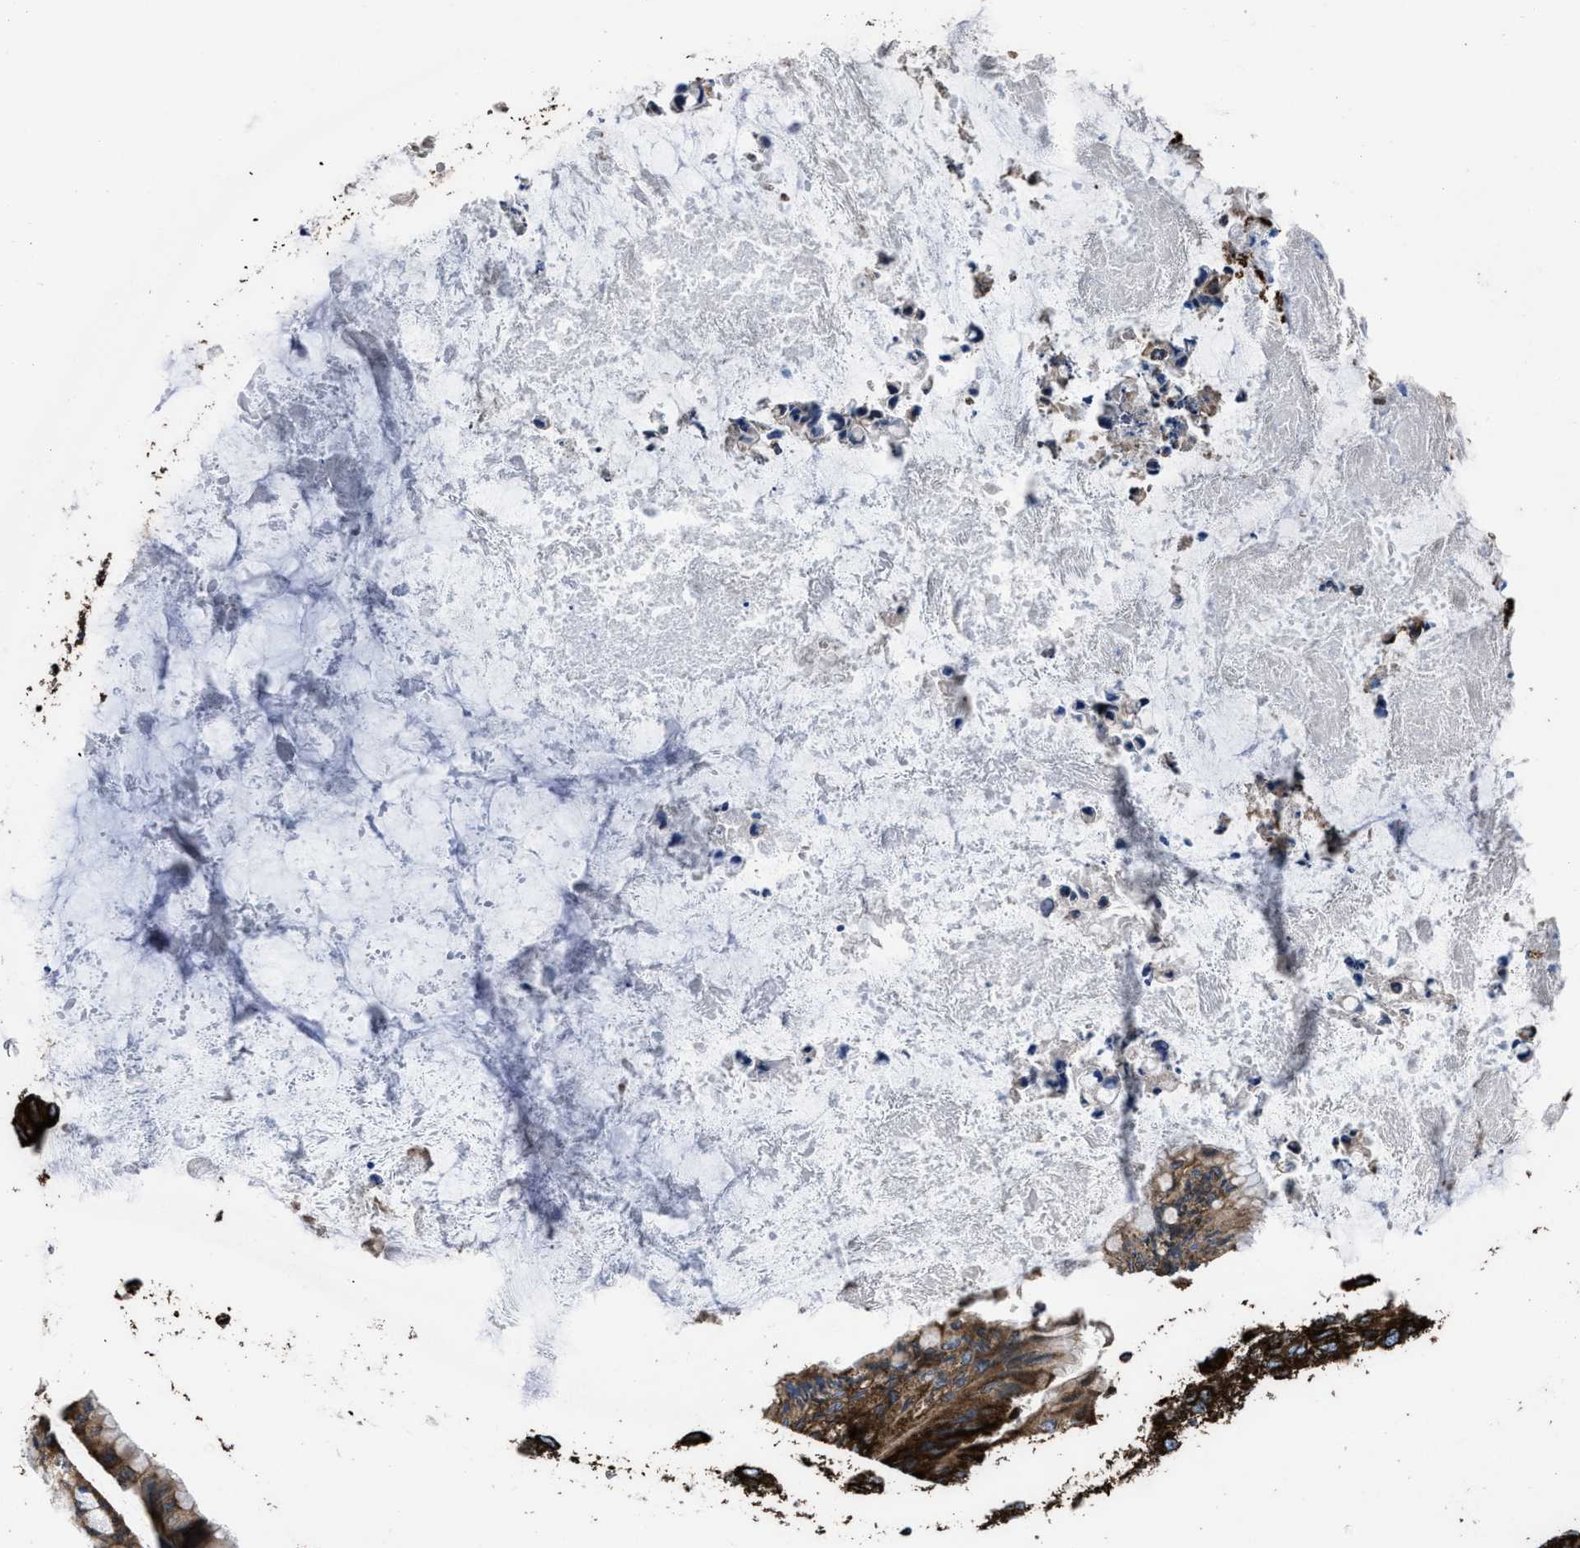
{"staining": {"intensity": "strong", "quantity": ">75%", "location": "cytoplasmic/membranous"}, "tissue": "ovarian cancer", "cell_type": "Tumor cells", "image_type": "cancer", "snomed": [{"axis": "morphology", "description": "Cystadenocarcinoma, mucinous, NOS"}, {"axis": "topography", "description": "Ovary"}], "caption": "Immunohistochemical staining of human ovarian cancer (mucinous cystadenocarcinoma) demonstrates high levels of strong cytoplasmic/membranous staining in approximately >75% of tumor cells.", "gene": "CAPRIN1", "patient": {"sex": "female", "age": 80}}